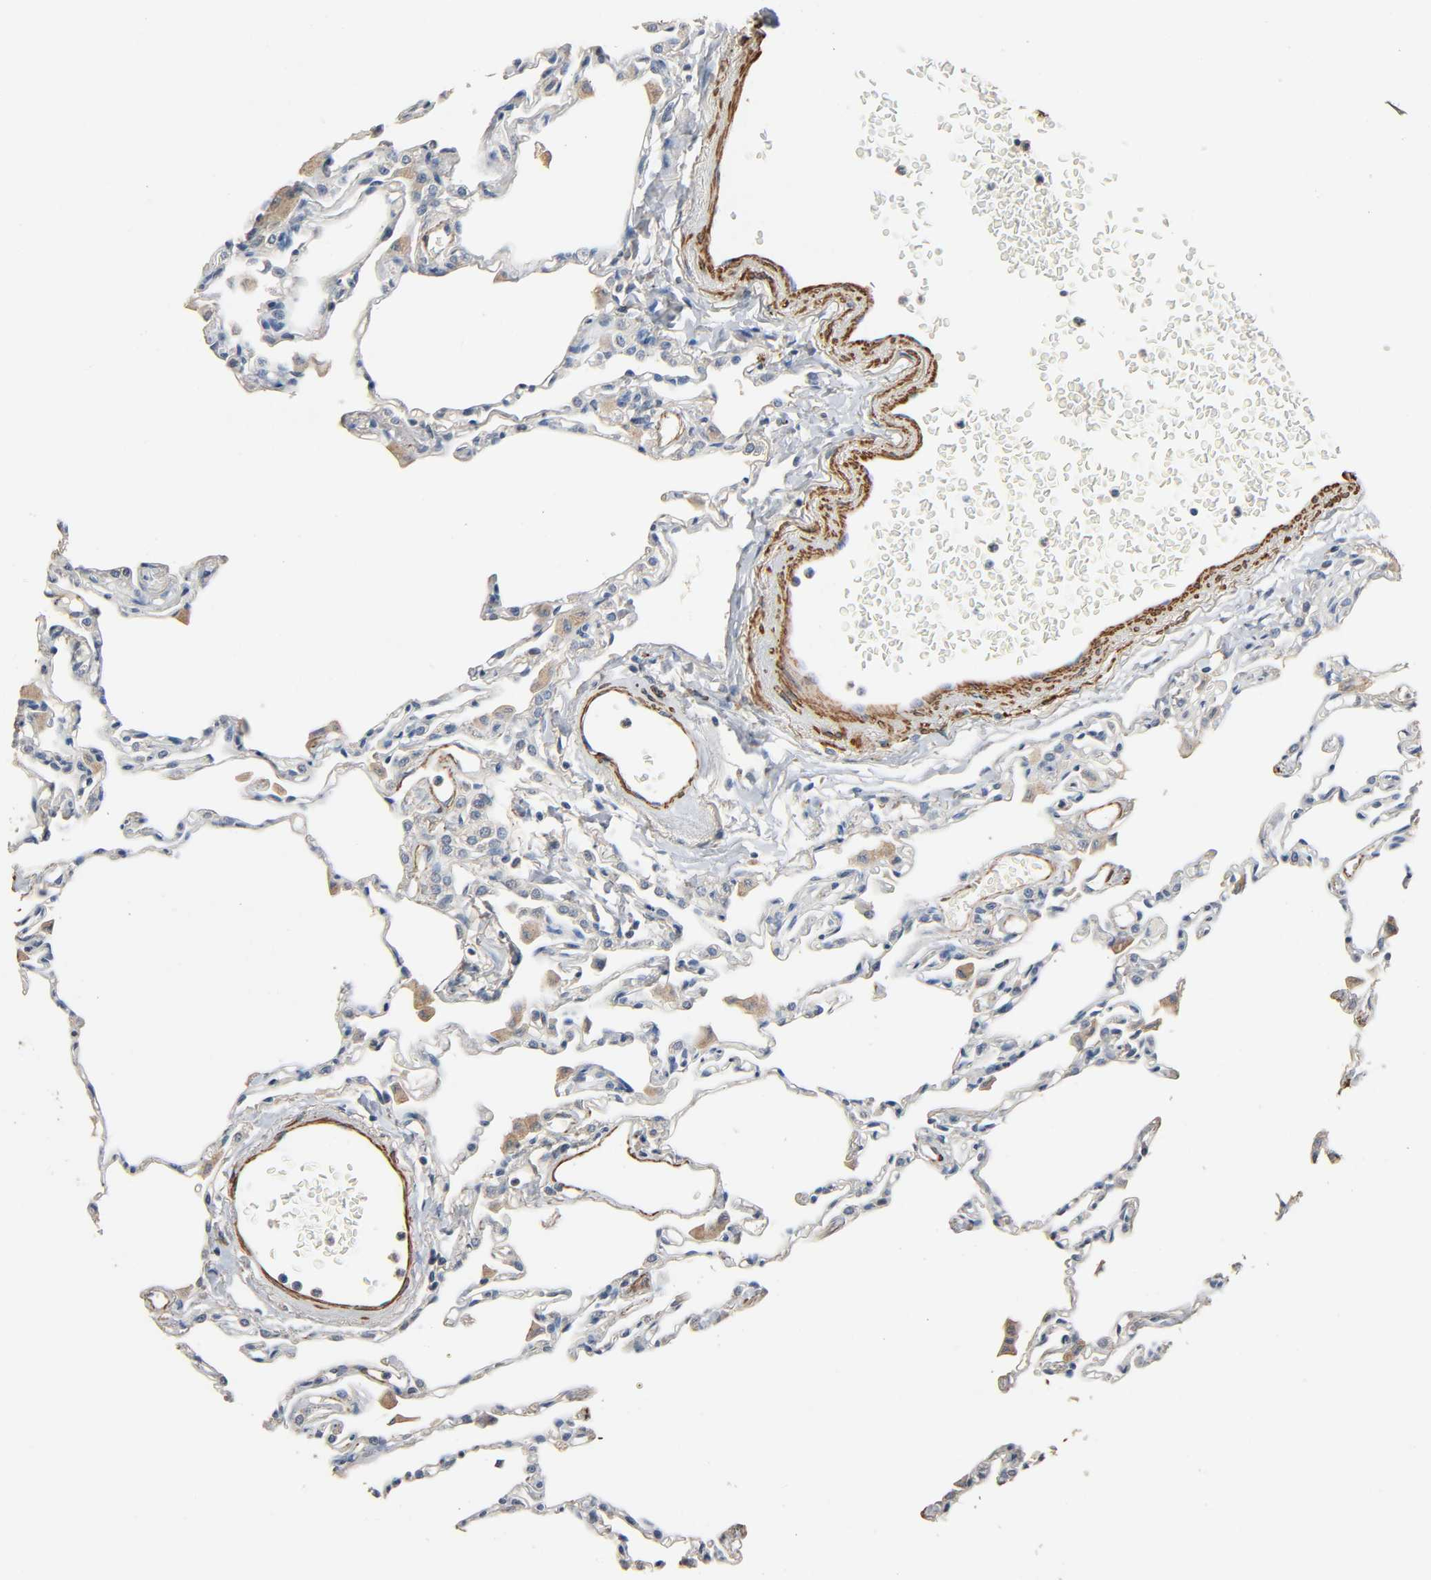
{"staining": {"intensity": "weak", "quantity": "<25%", "location": "cytoplasmic/membranous"}, "tissue": "lung", "cell_type": "Alveolar cells", "image_type": "normal", "snomed": [{"axis": "morphology", "description": "Normal tissue, NOS"}, {"axis": "topography", "description": "Lung"}], "caption": "An immunohistochemistry micrograph of unremarkable lung is shown. There is no staining in alveolar cells of lung.", "gene": "GSTA1", "patient": {"sex": "female", "age": 49}}